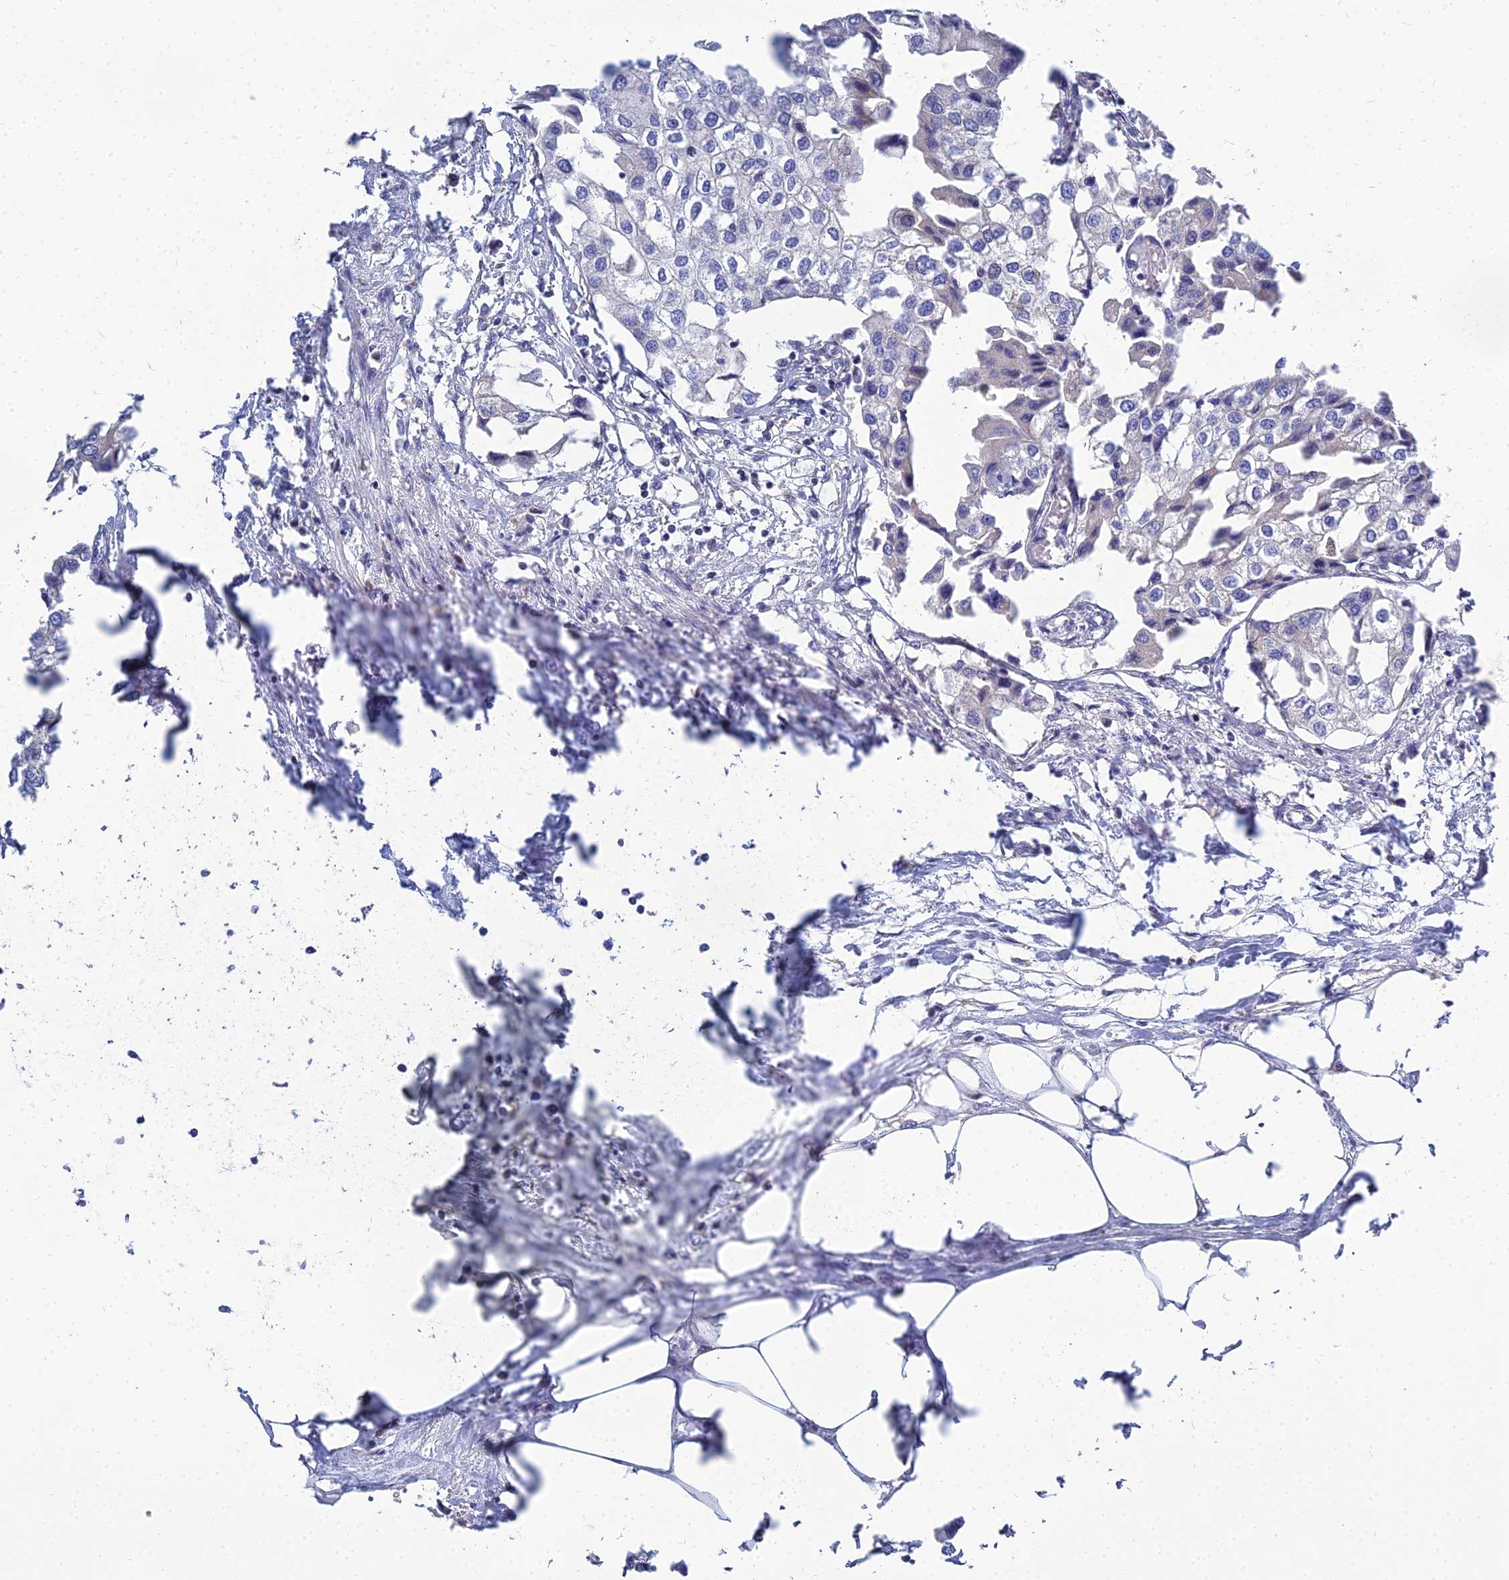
{"staining": {"intensity": "negative", "quantity": "none", "location": "none"}, "tissue": "urothelial cancer", "cell_type": "Tumor cells", "image_type": "cancer", "snomed": [{"axis": "morphology", "description": "Urothelial carcinoma, High grade"}, {"axis": "topography", "description": "Urinary bladder"}], "caption": "This is an immunohistochemistry photomicrograph of human urothelial cancer. There is no expression in tumor cells.", "gene": "NPY", "patient": {"sex": "male", "age": 64}}